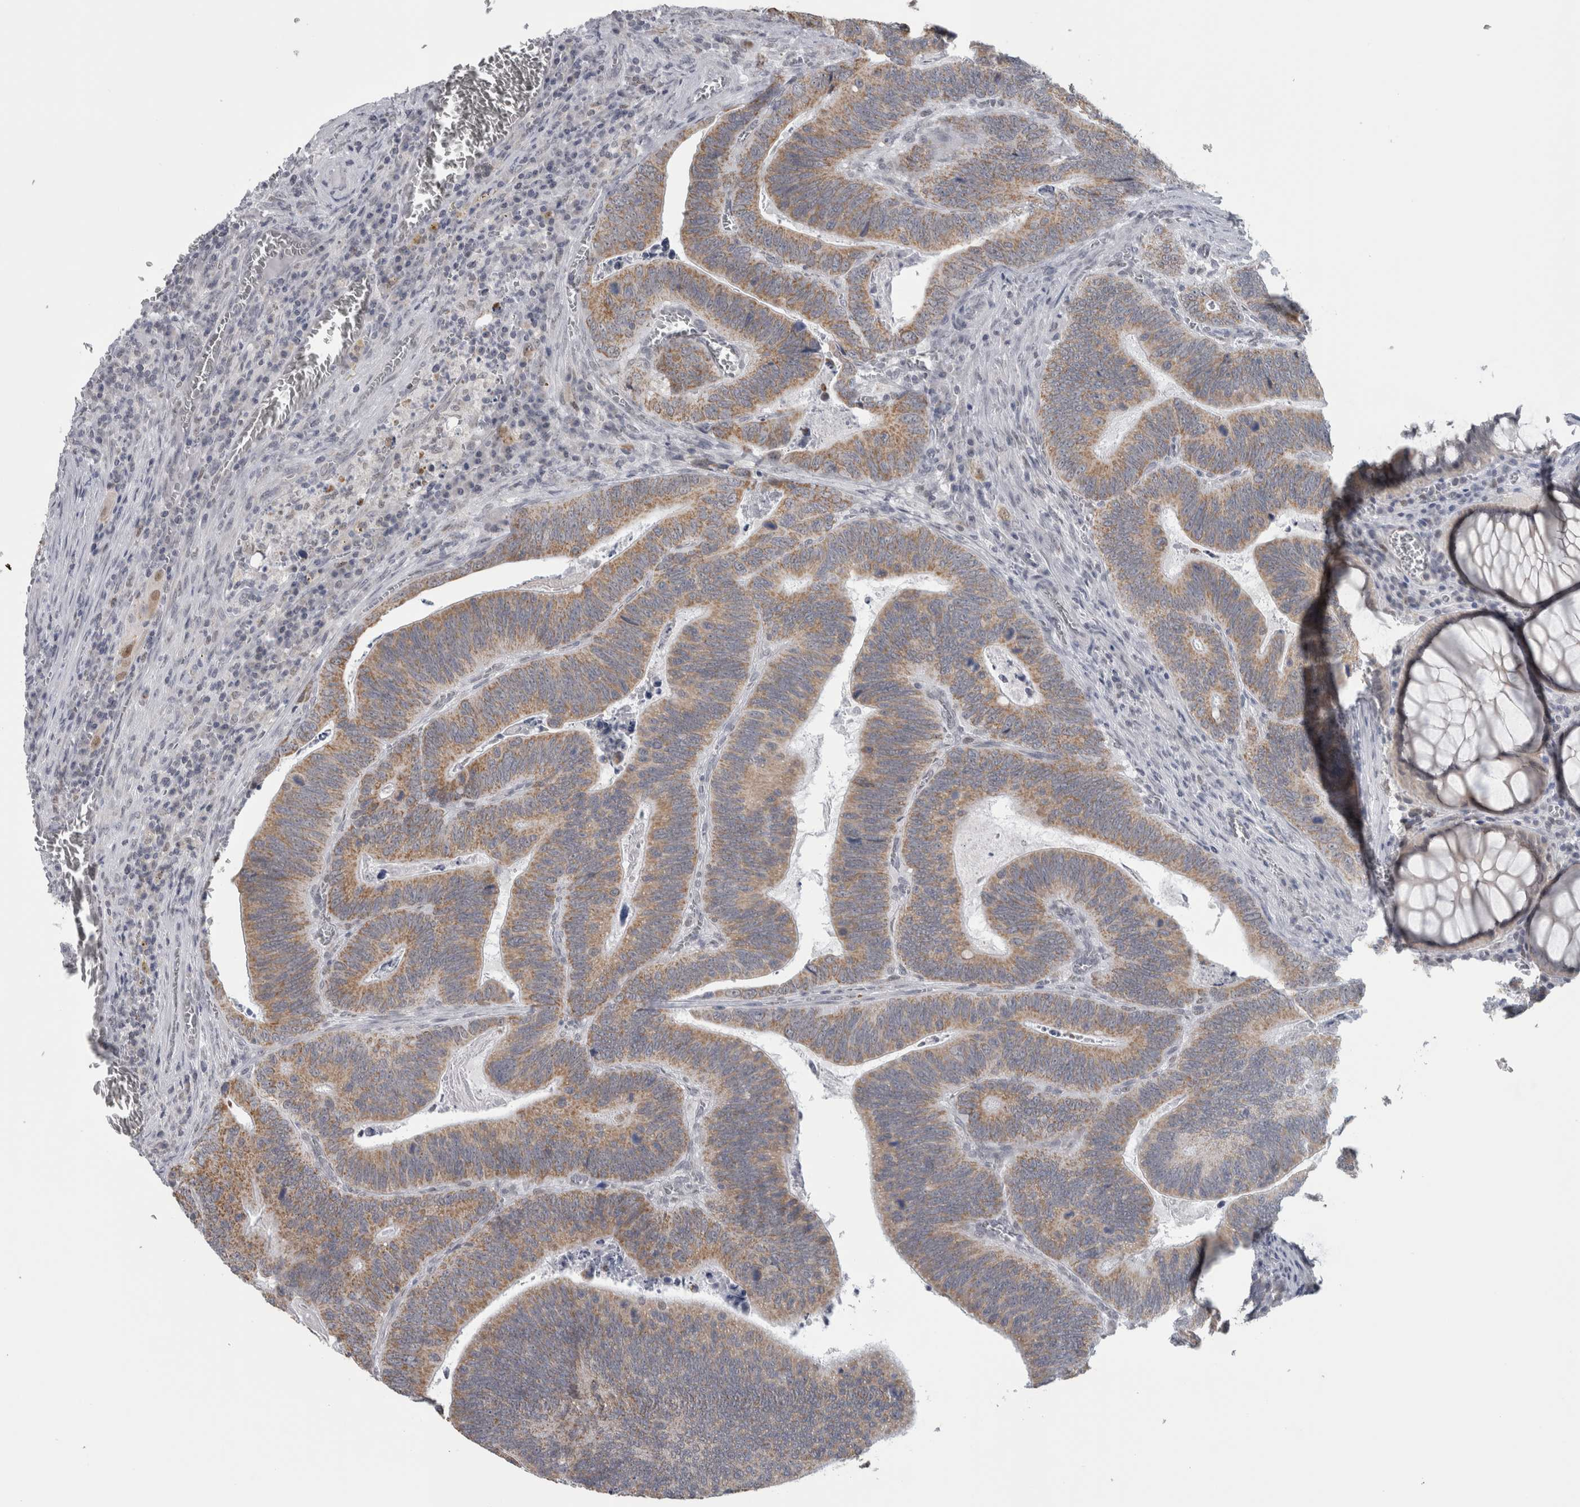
{"staining": {"intensity": "moderate", "quantity": ">75%", "location": "cytoplasmic/membranous"}, "tissue": "colorectal cancer", "cell_type": "Tumor cells", "image_type": "cancer", "snomed": [{"axis": "morphology", "description": "Inflammation, NOS"}, {"axis": "morphology", "description": "Adenocarcinoma, NOS"}, {"axis": "topography", "description": "Colon"}], "caption": "Moderate cytoplasmic/membranous positivity is identified in approximately >75% of tumor cells in colorectal cancer.", "gene": "OR2K2", "patient": {"sex": "male", "age": 72}}